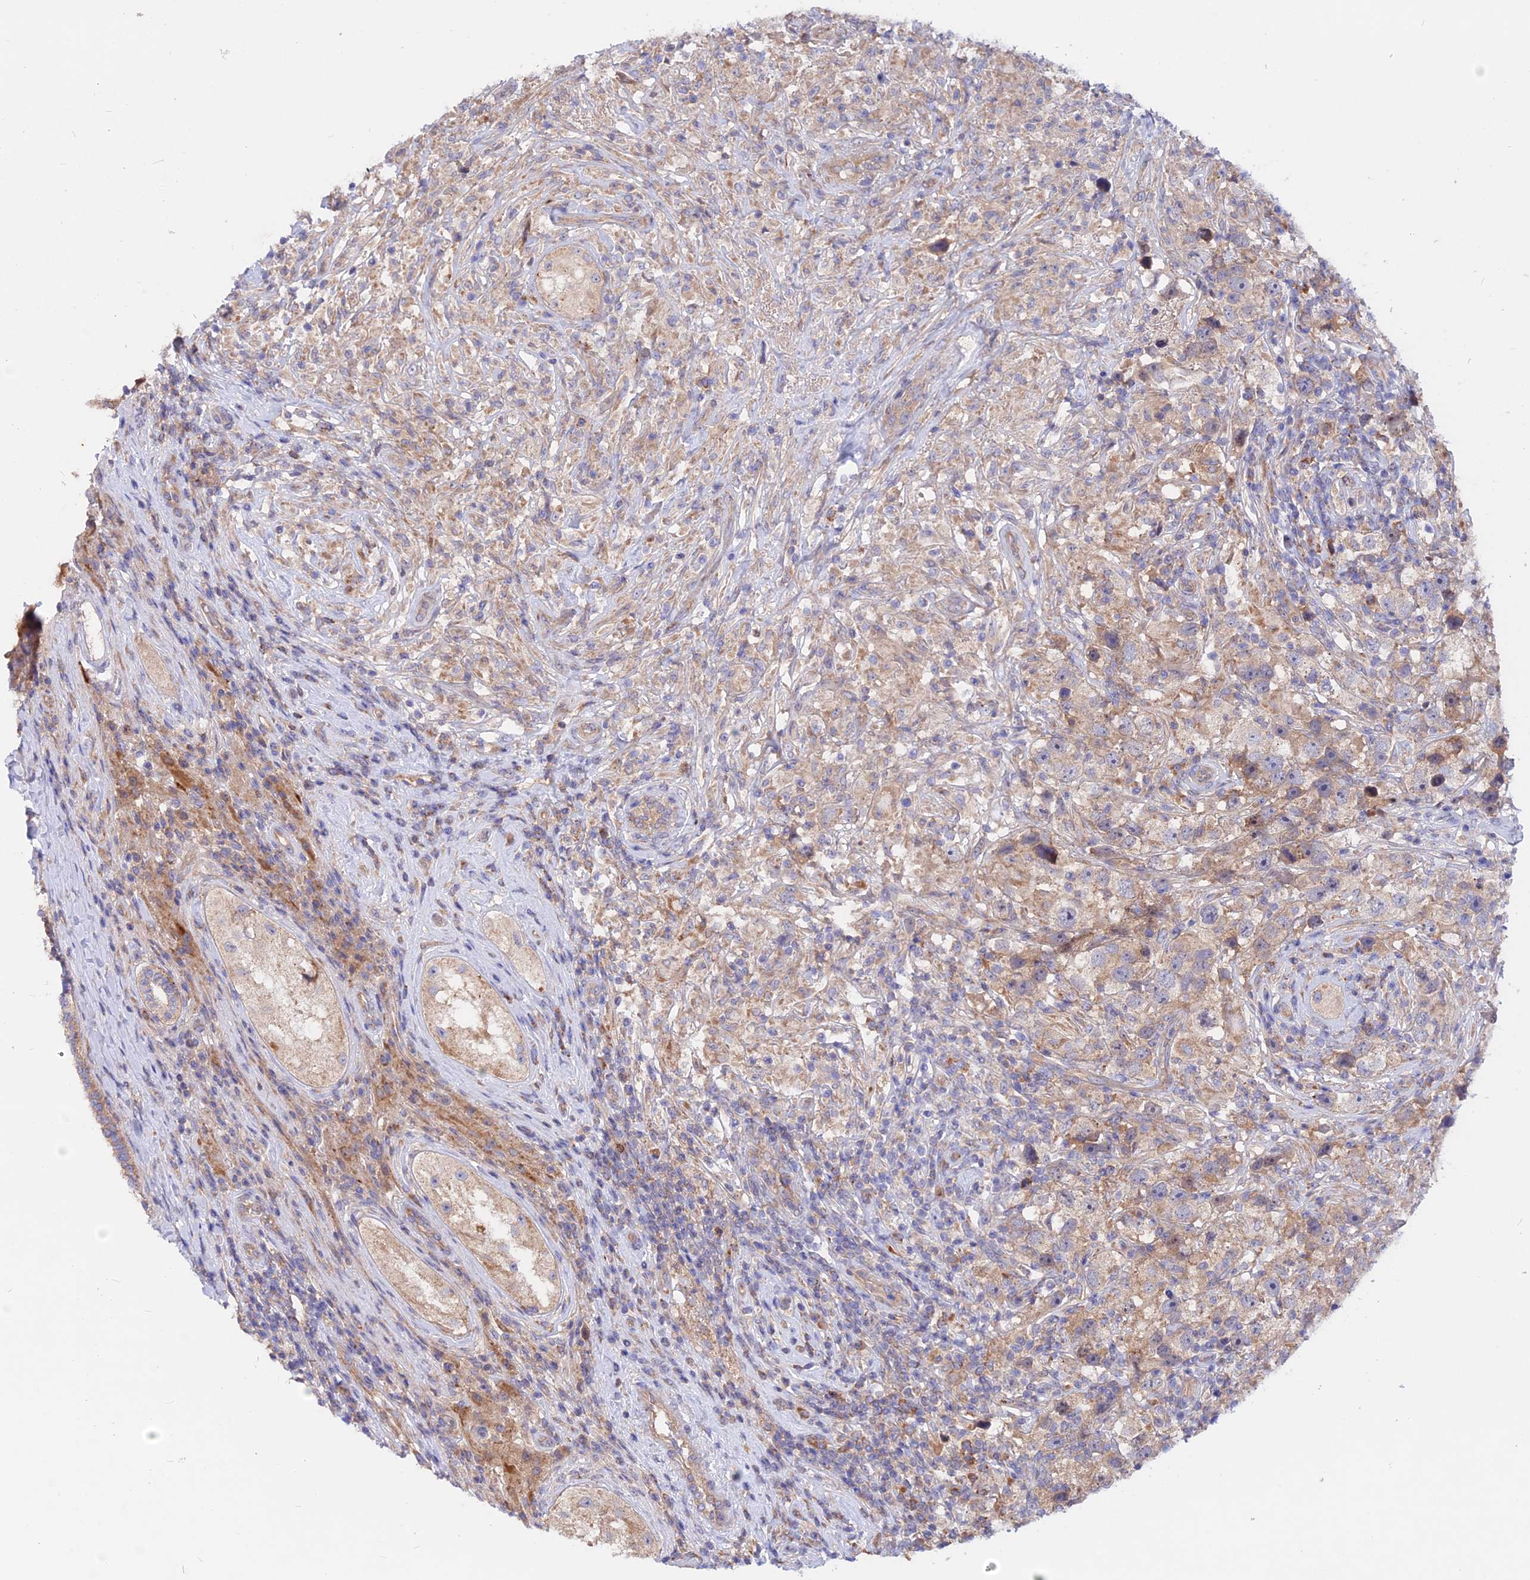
{"staining": {"intensity": "weak", "quantity": "25%-75%", "location": "cytoplasmic/membranous"}, "tissue": "testis cancer", "cell_type": "Tumor cells", "image_type": "cancer", "snomed": [{"axis": "morphology", "description": "Seminoma, NOS"}, {"axis": "topography", "description": "Testis"}], "caption": "Immunohistochemistry micrograph of neoplastic tissue: testis seminoma stained using immunohistochemistry exhibits low levels of weak protein expression localized specifically in the cytoplasmic/membranous of tumor cells, appearing as a cytoplasmic/membranous brown color.", "gene": "HYCC1", "patient": {"sex": "male", "age": 49}}